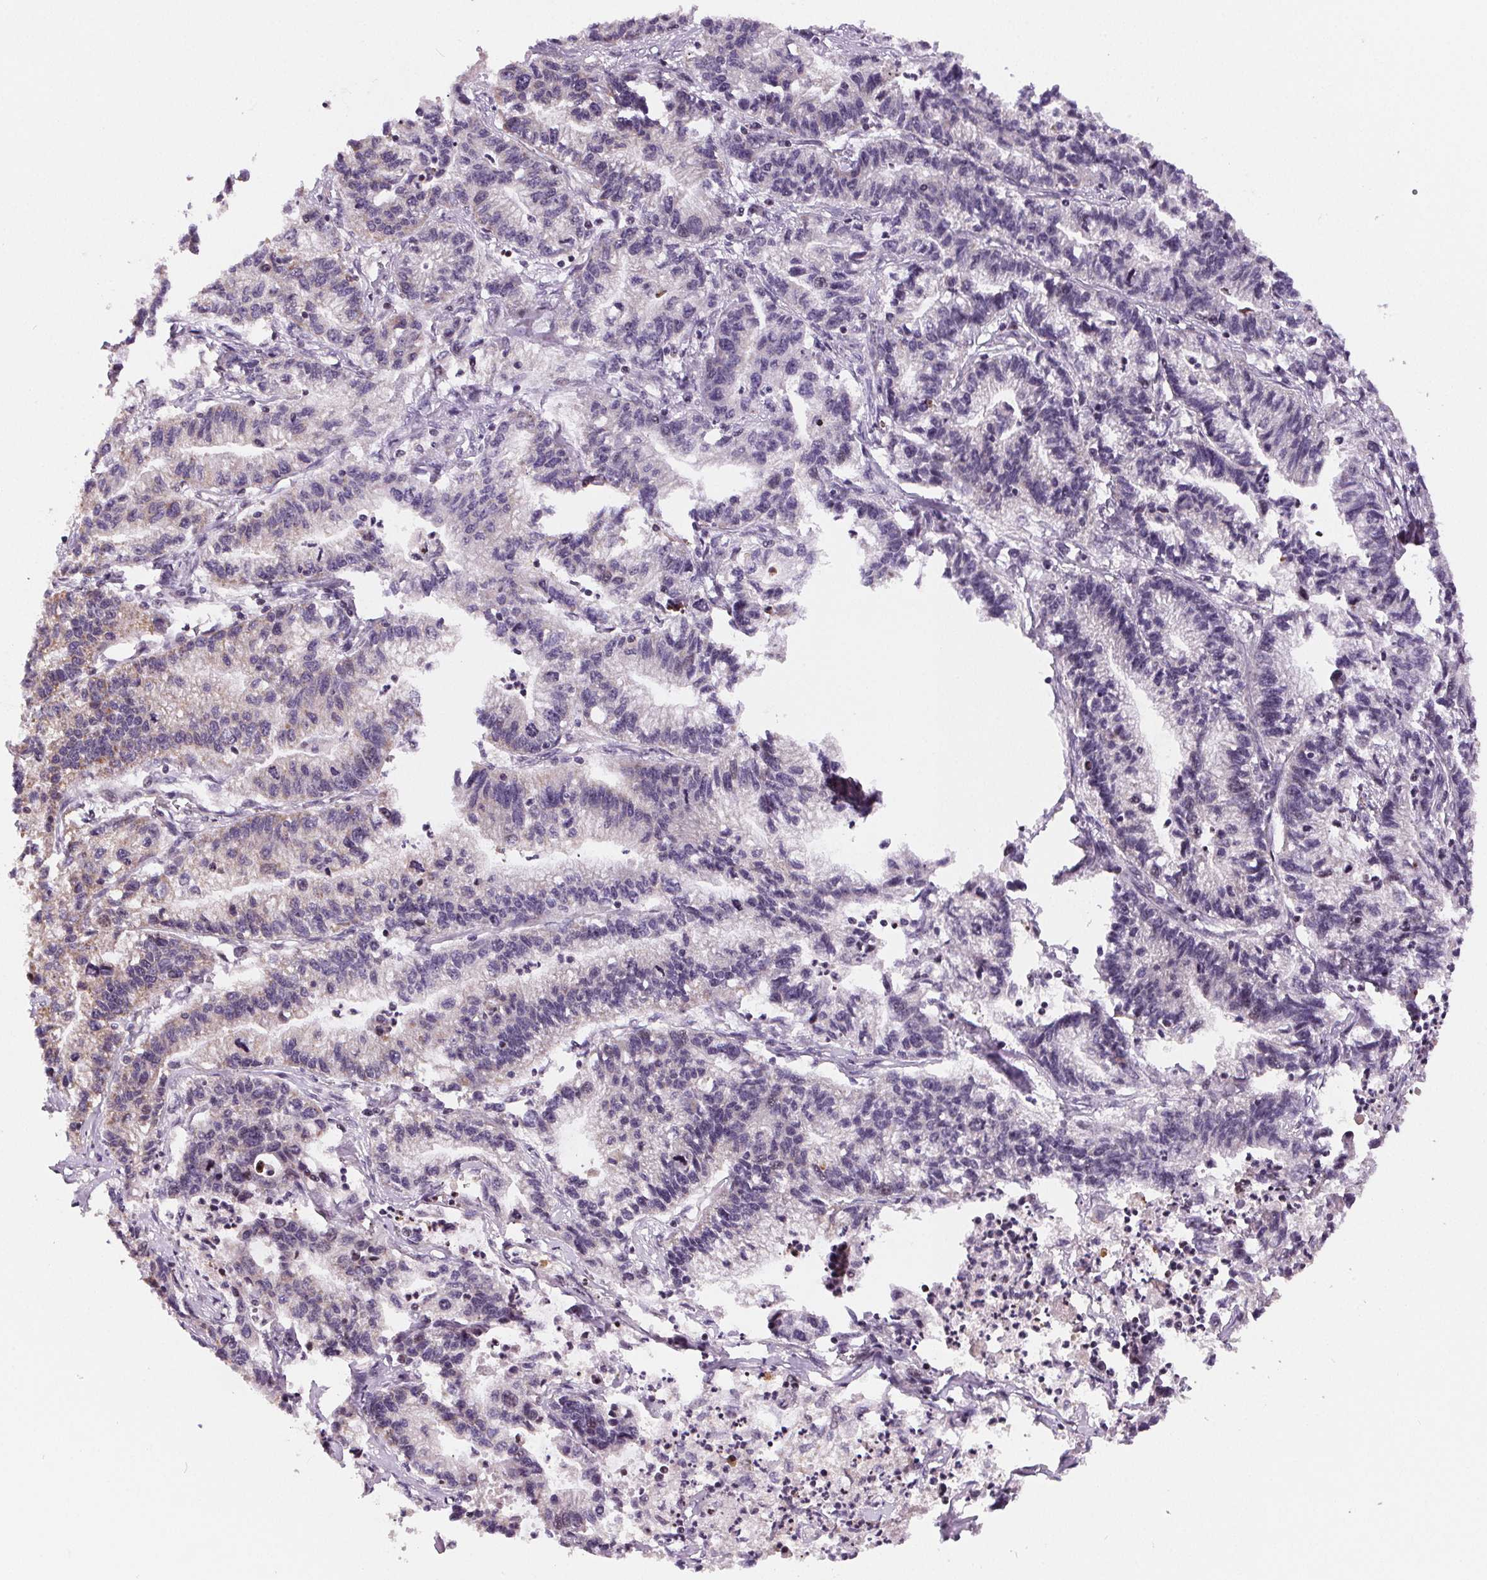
{"staining": {"intensity": "negative", "quantity": "none", "location": "none"}, "tissue": "stomach cancer", "cell_type": "Tumor cells", "image_type": "cancer", "snomed": [{"axis": "morphology", "description": "Adenocarcinoma, NOS"}, {"axis": "topography", "description": "Stomach"}], "caption": "Immunohistochemical staining of stomach cancer (adenocarcinoma) reveals no significant staining in tumor cells. (Immunohistochemistry (ihc), brightfield microscopy, high magnification).", "gene": "SUCLA2", "patient": {"sex": "male", "age": 83}}